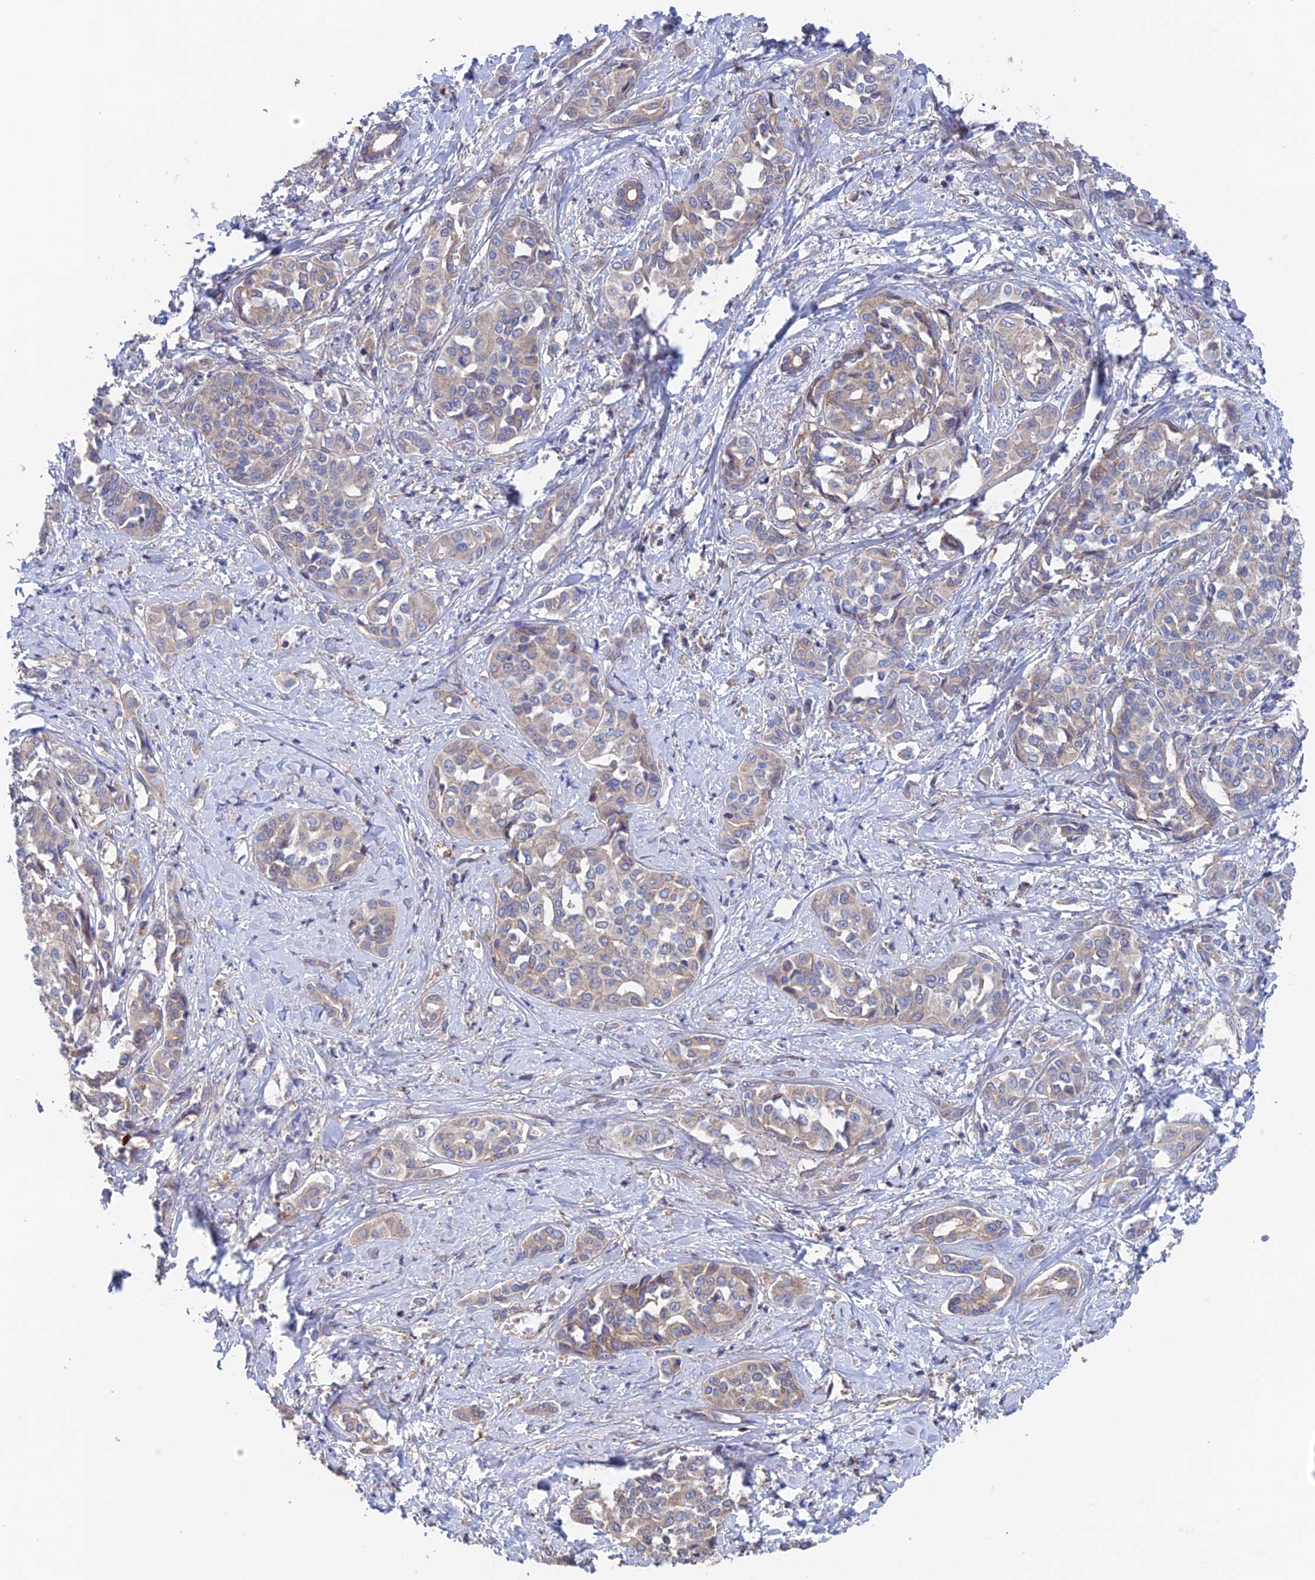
{"staining": {"intensity": "weak", "quantity": "<25%", "location": "cytoplasmic/membranous"}, "tissue": "liver cancer", "cell_type": "Tumor cells", "image_type": "cancer", "snomed": [{"axis": "morphology", "description": "Cholangiocarcinoma"}, {"axis": "topography", "description": "Liver"}], "caption": "This is an immunohistochemistry photomicrograph of cholangiocarcinoma (liver). There is no expression in tumor cells.", "gene": "NUDT16L1", "patient": {"sex": "female", "age": 77}}